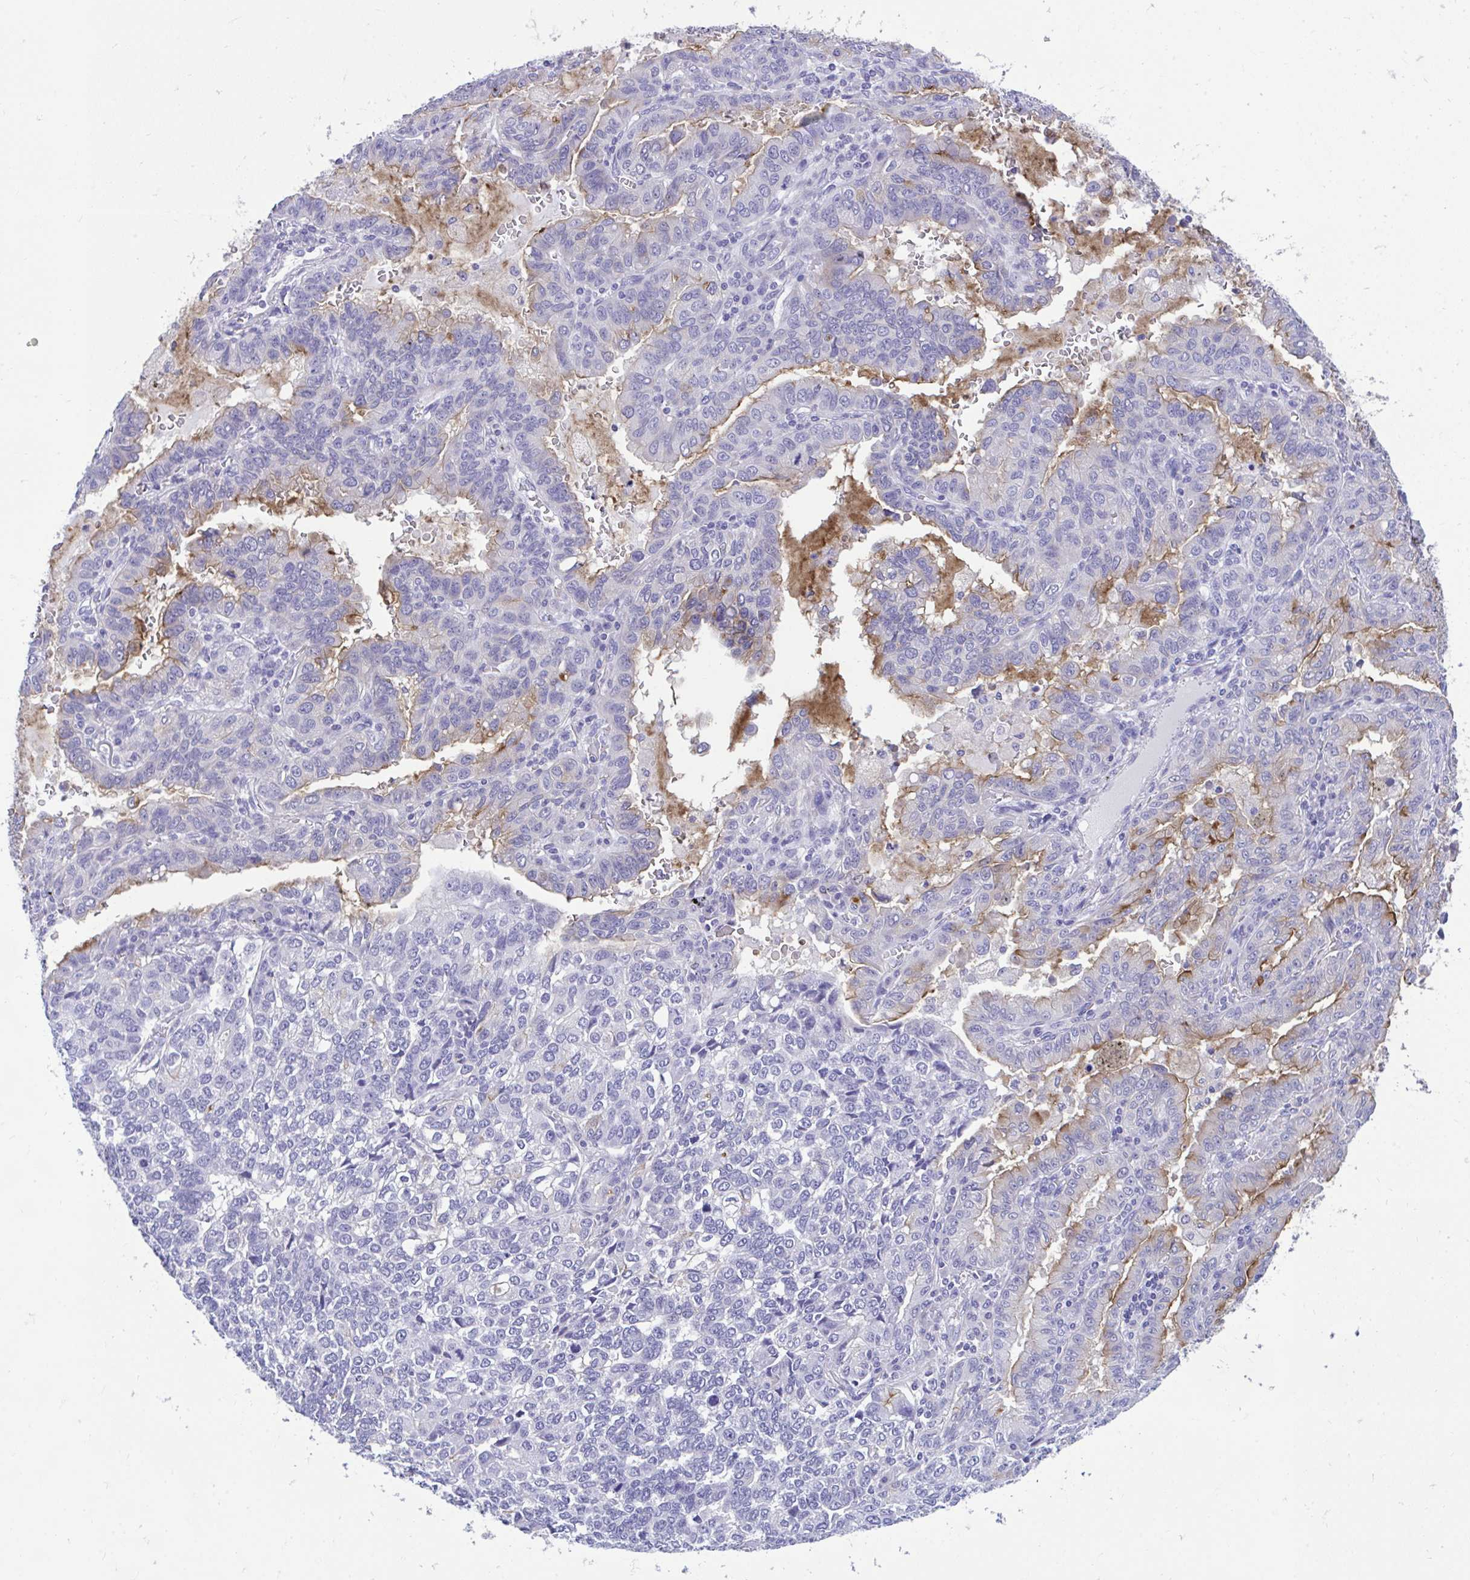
{"staining": {"intensity": "negative", "quantity": "none", "location": "none"}, "tissue": "lung cancer", "cell_type": "Tumor cells", "image_type": "cancer", "snomed": [{"axis": "morphology", "description": "Adenocarcinoma, NOS"}, {"axis": "topography", "description": "Lymph node"}, {"axis": "topography", "description": "Lung"}], "caption": "Micrograph shows no significant protein positivity in tumor cells of adenocarcinoma (lung). Brightfield microscopy of immunohistochemistry stained with DAB (brown) and hematoxylin (blue), captured at high magnification.", "gene": "PLEKHH1", "patient": {"sex": "male", "age": 66}}